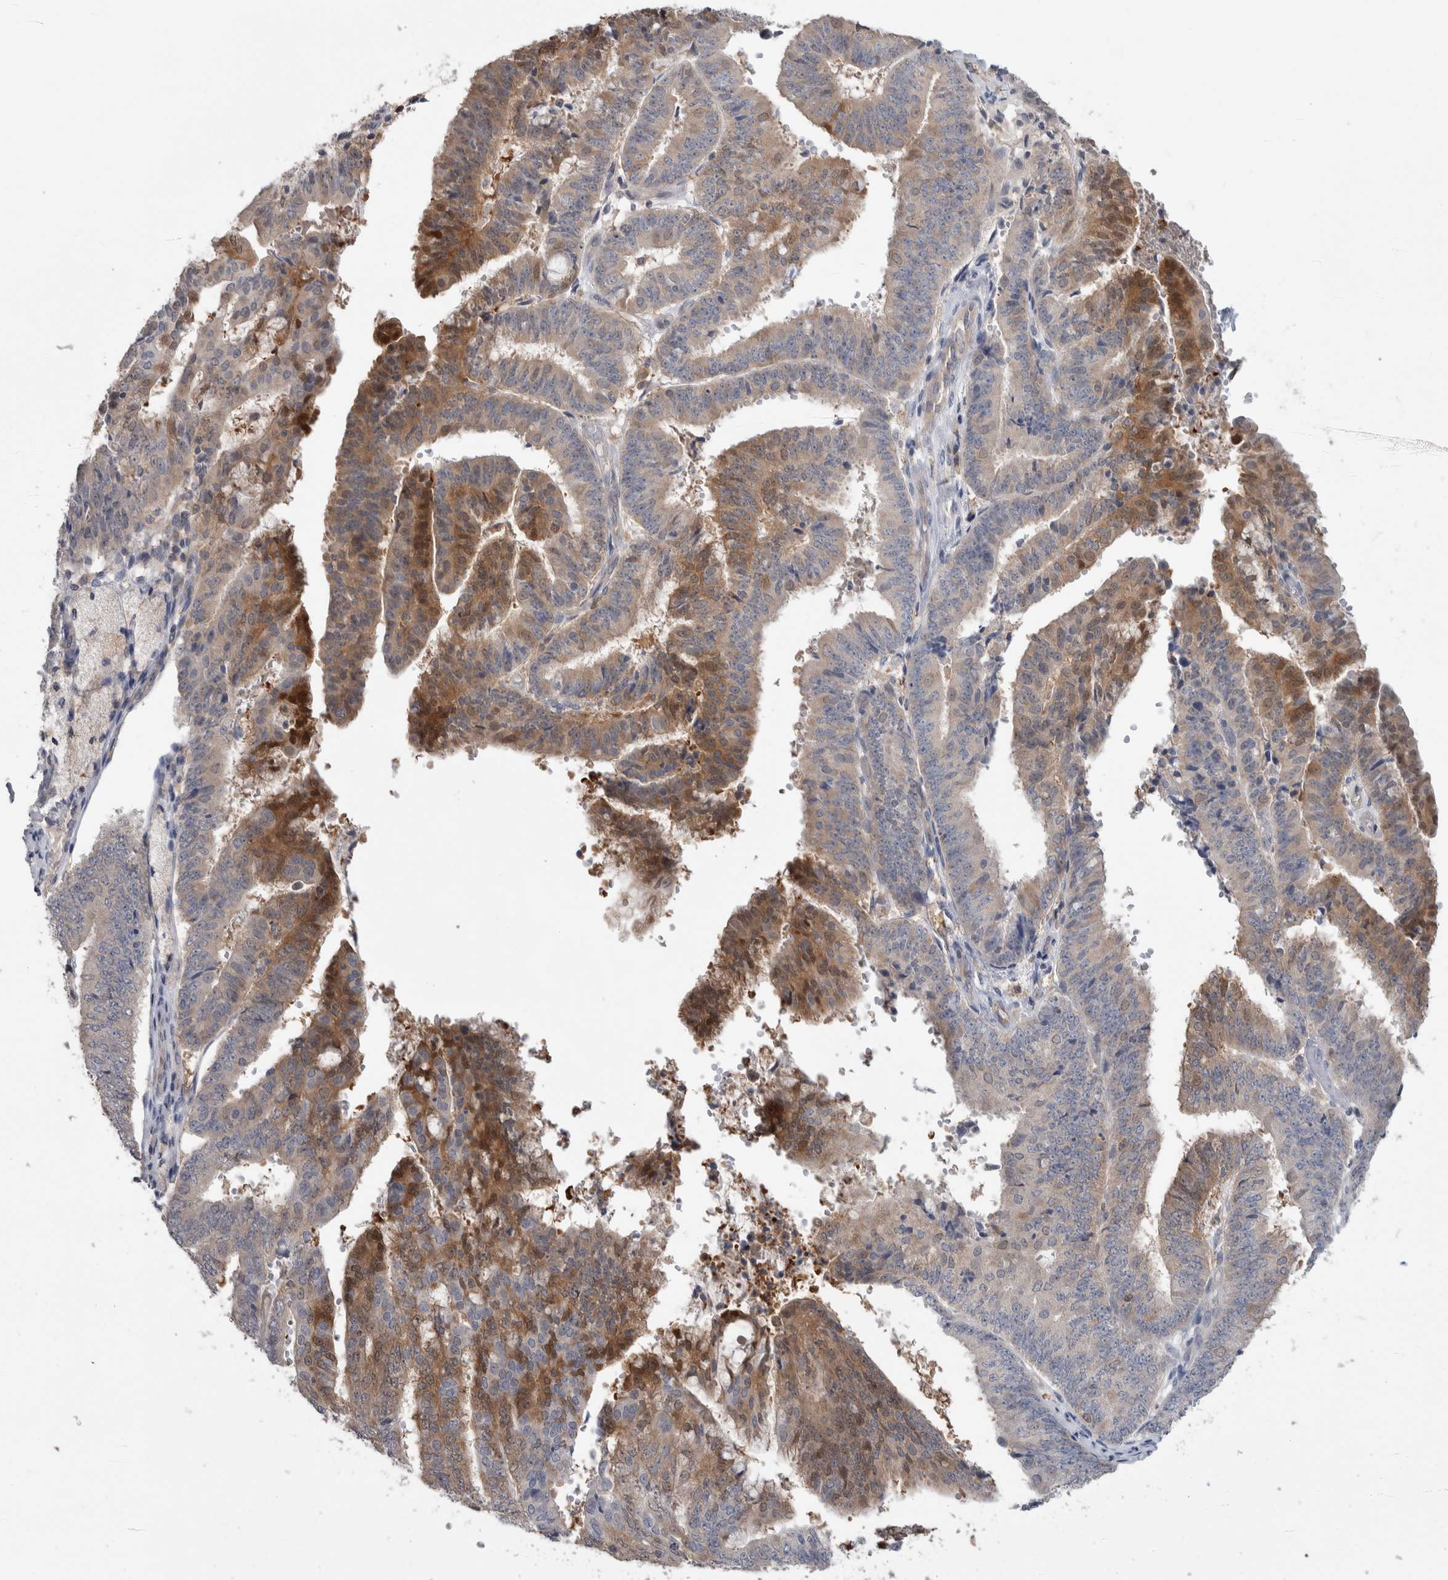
{"staining": {"intensity": "moderate", "quantity": "25%-75%", "location": "cytoplasmic/membranous,nuclear"}, "tissue": "endometrial cancer", "cell_type": "Tumor cells", "image_type": "cancer", "snomed": [{"axis": "morphology", "description": "Adenocarcinoma, NOS"}, {"axis": "topography", "description": "Endometrium"}], "caption": "Immunohistochemistry photomicrograph of neoplastic tissue: human endometrial cancer stained using IHC demonstrates medium levels of moderate protein expression localized specifically in the cytoplasmic/membranous and nuclear of tumor cells, appearing as a cytoplasmic/membranous and nuclear brown color.", "gene": "HTATIP2", "patient": {"sex": "female", "age": 63}}